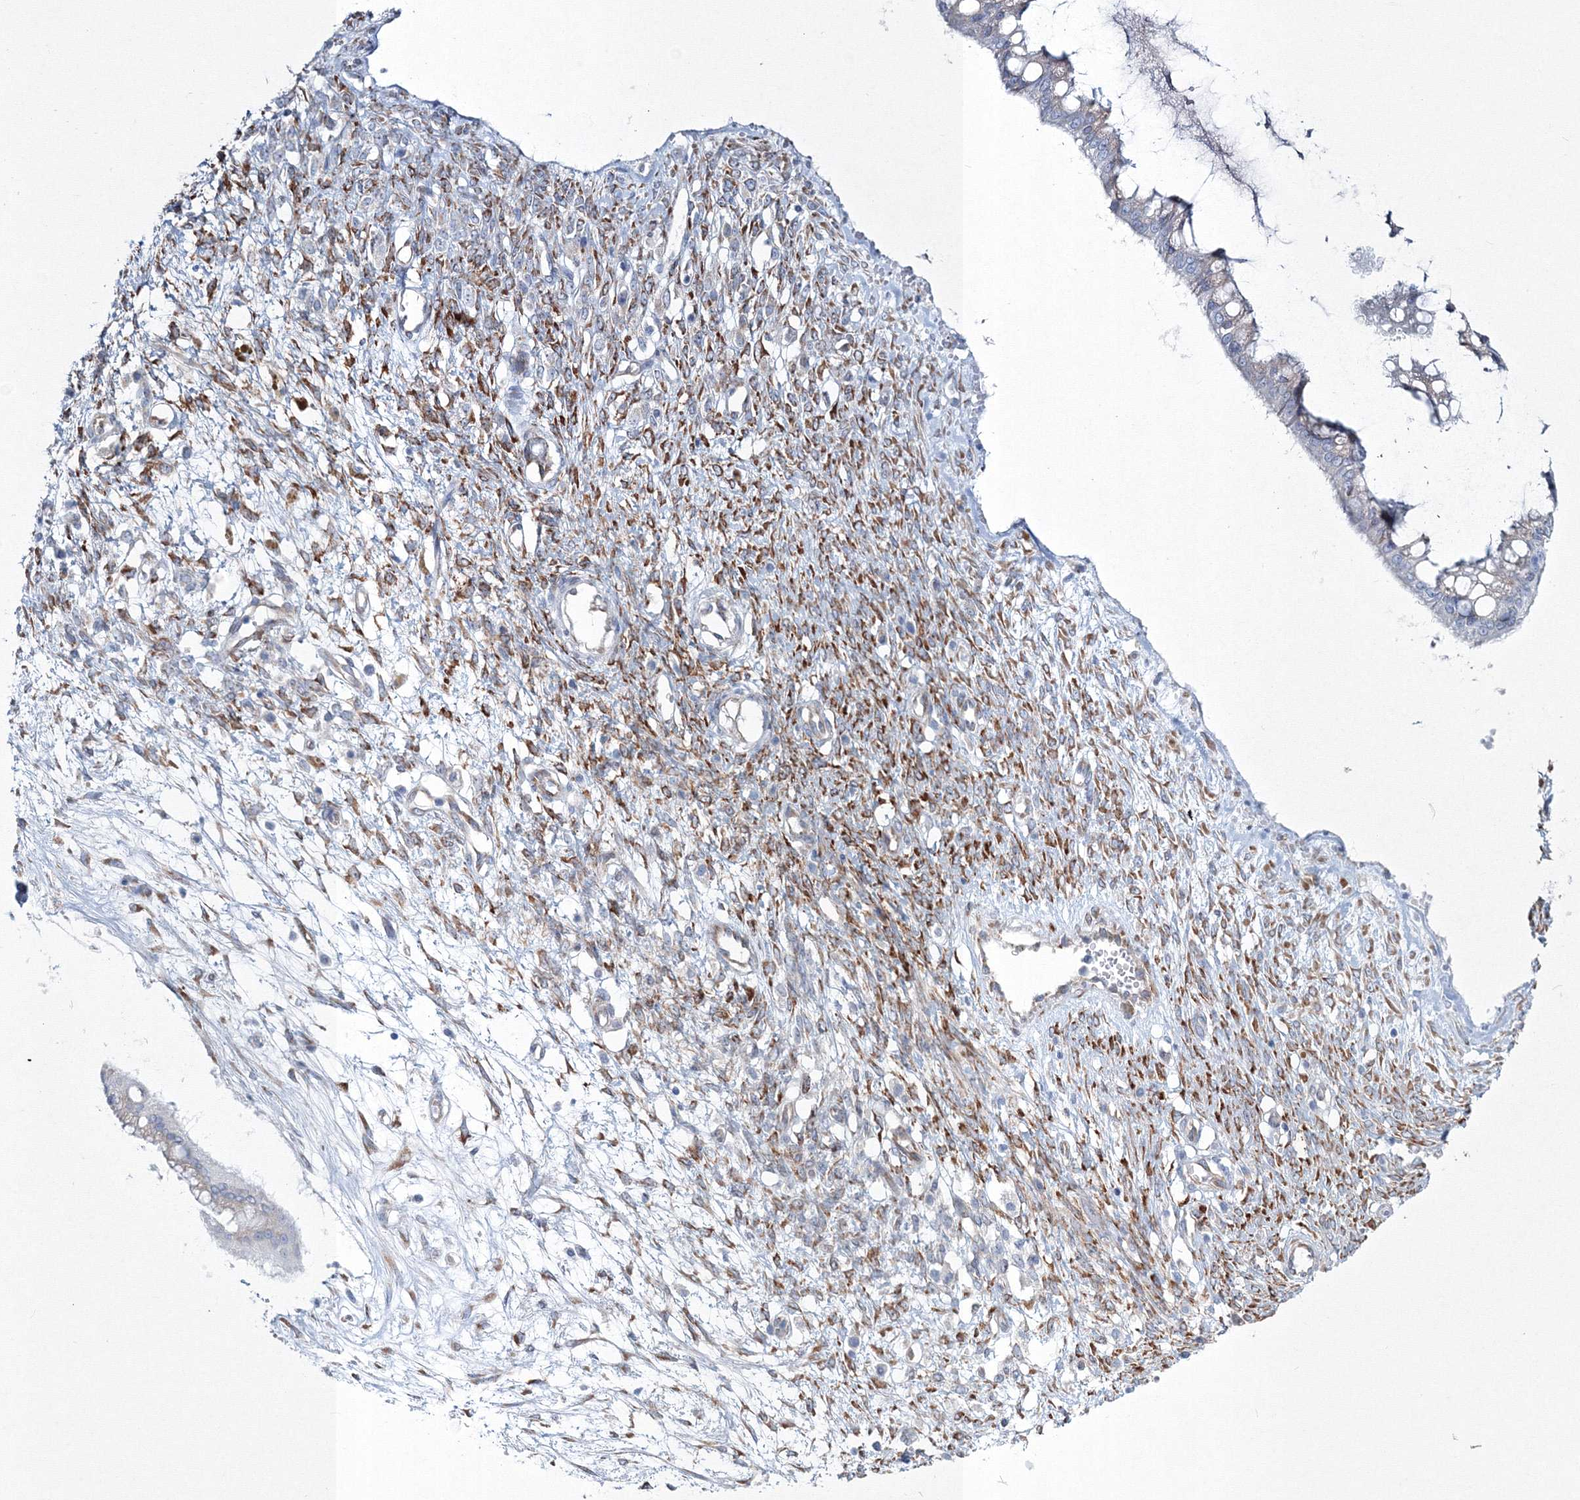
{"staining": {"intensity": "negative", "quantity": "none", "location": "none"}, "tissue": "ovarian cancer", "cell_type": "Tumor cells", "image_type": "cancer", "snomed": [{"axis": "morphology", "description": "Cystadenocarcinoma, mucinous, NOS"}, {"axis": "topography", "description": "Ovary"}], "caption": "Human ovarian mucinous cystadenocarcinoma stained for a protein using immunohistochemistry exhibits no staining in tumor cells.", "gene": "RCN1", "patient": {"sex": "female", "age": 73}}